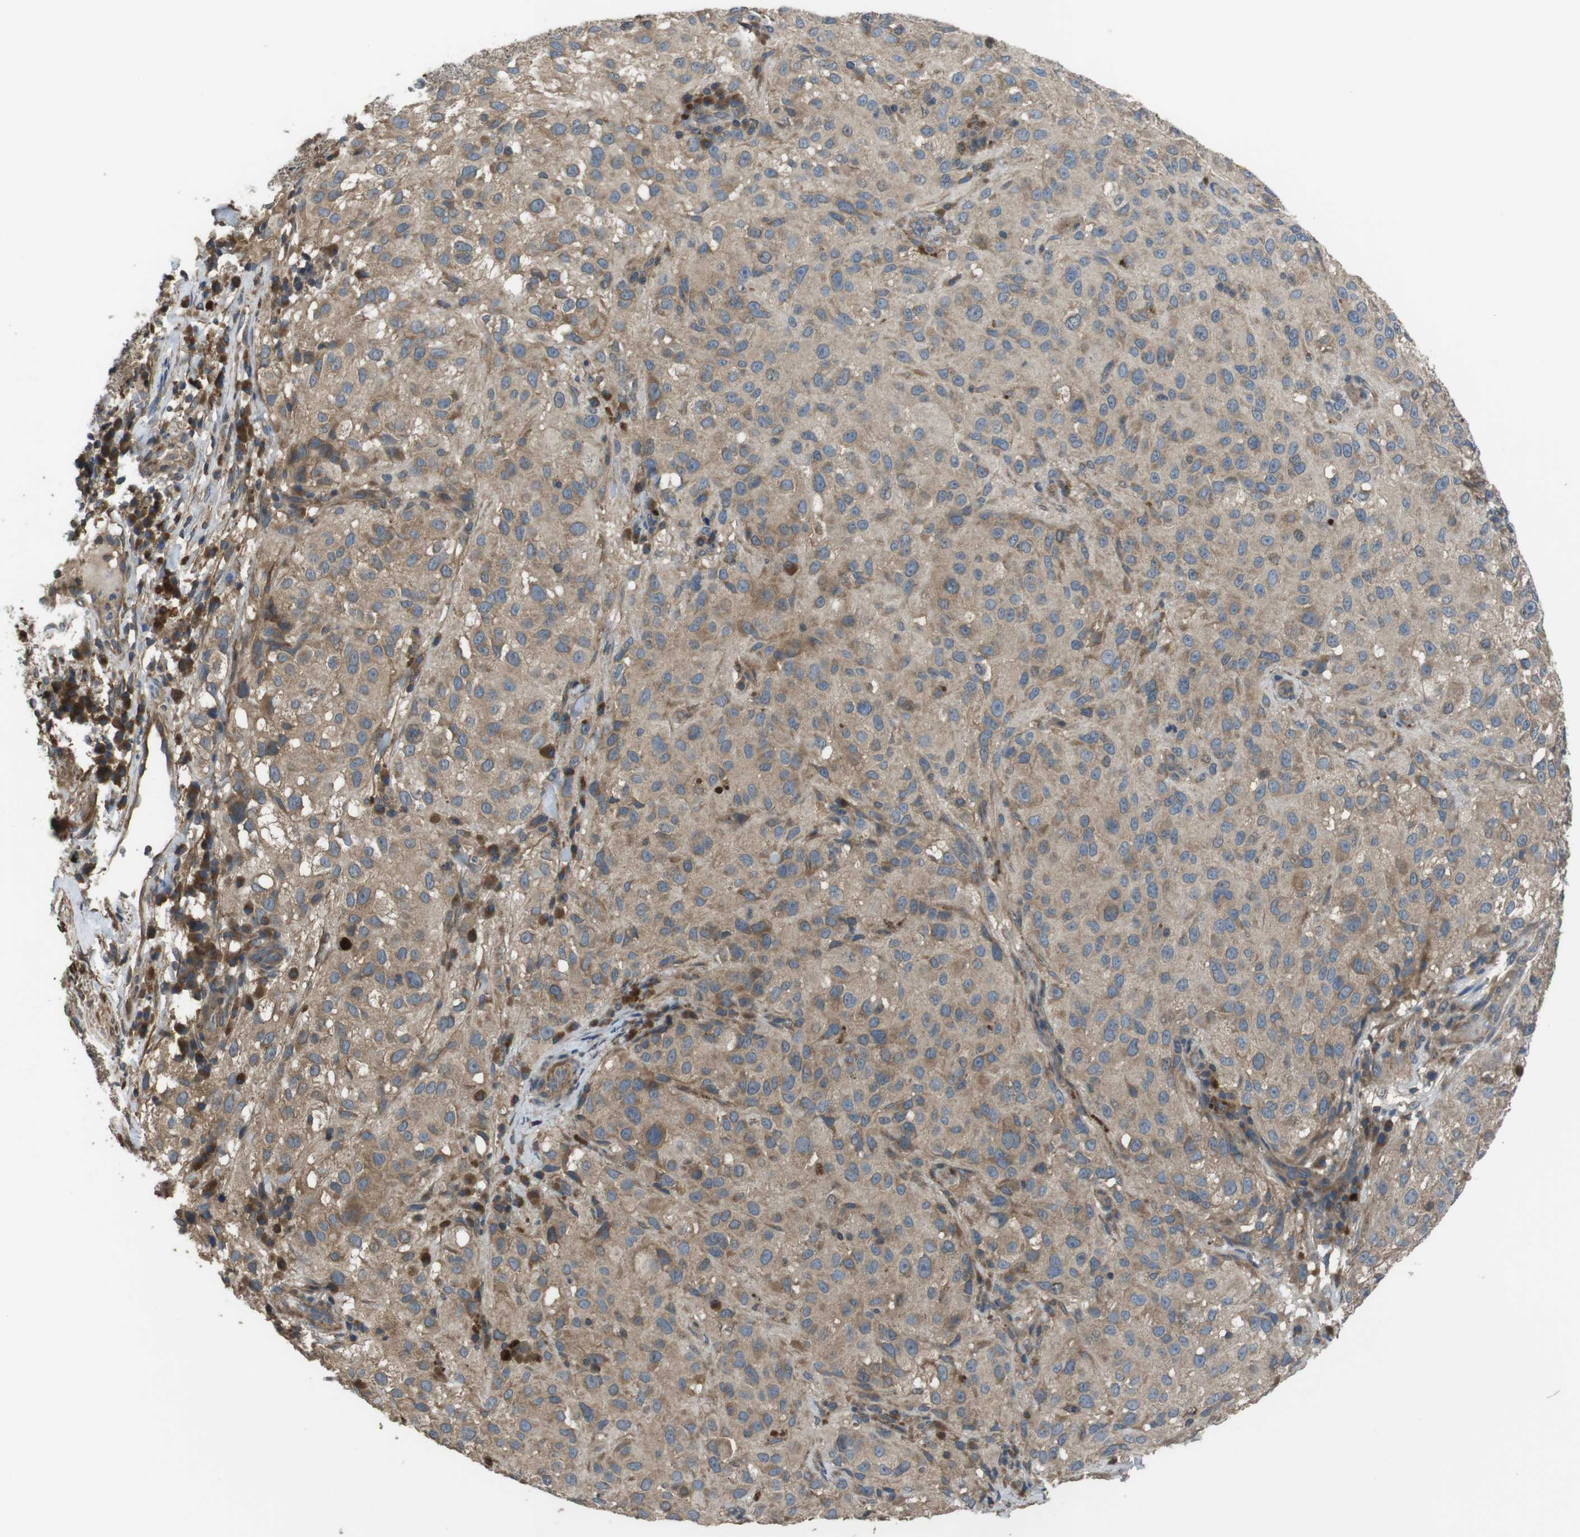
{"staining": {"intensity": "moderate", "quantity": ">75%", "location": "cytoplasmic/membranous"}, "tissue": "melanoma", "cell_type": "Tumor cells", "image_type": "cancer", "snomed": [{"axis": "morphology", "description": "Necrosis, NOS"}, {"axis": "morphology", "description": "Malignant melanoma, NOS"}, {"axis": "topography", "description": "Skin"}], "caption": "Malignant melanoma stained with a brown dye demonstrates moderate cytoplasmic/membranous positive expression in about >75% of tumor cells.", "gene": "FUT2", "patient": {"sex": "female", "age": 87}}